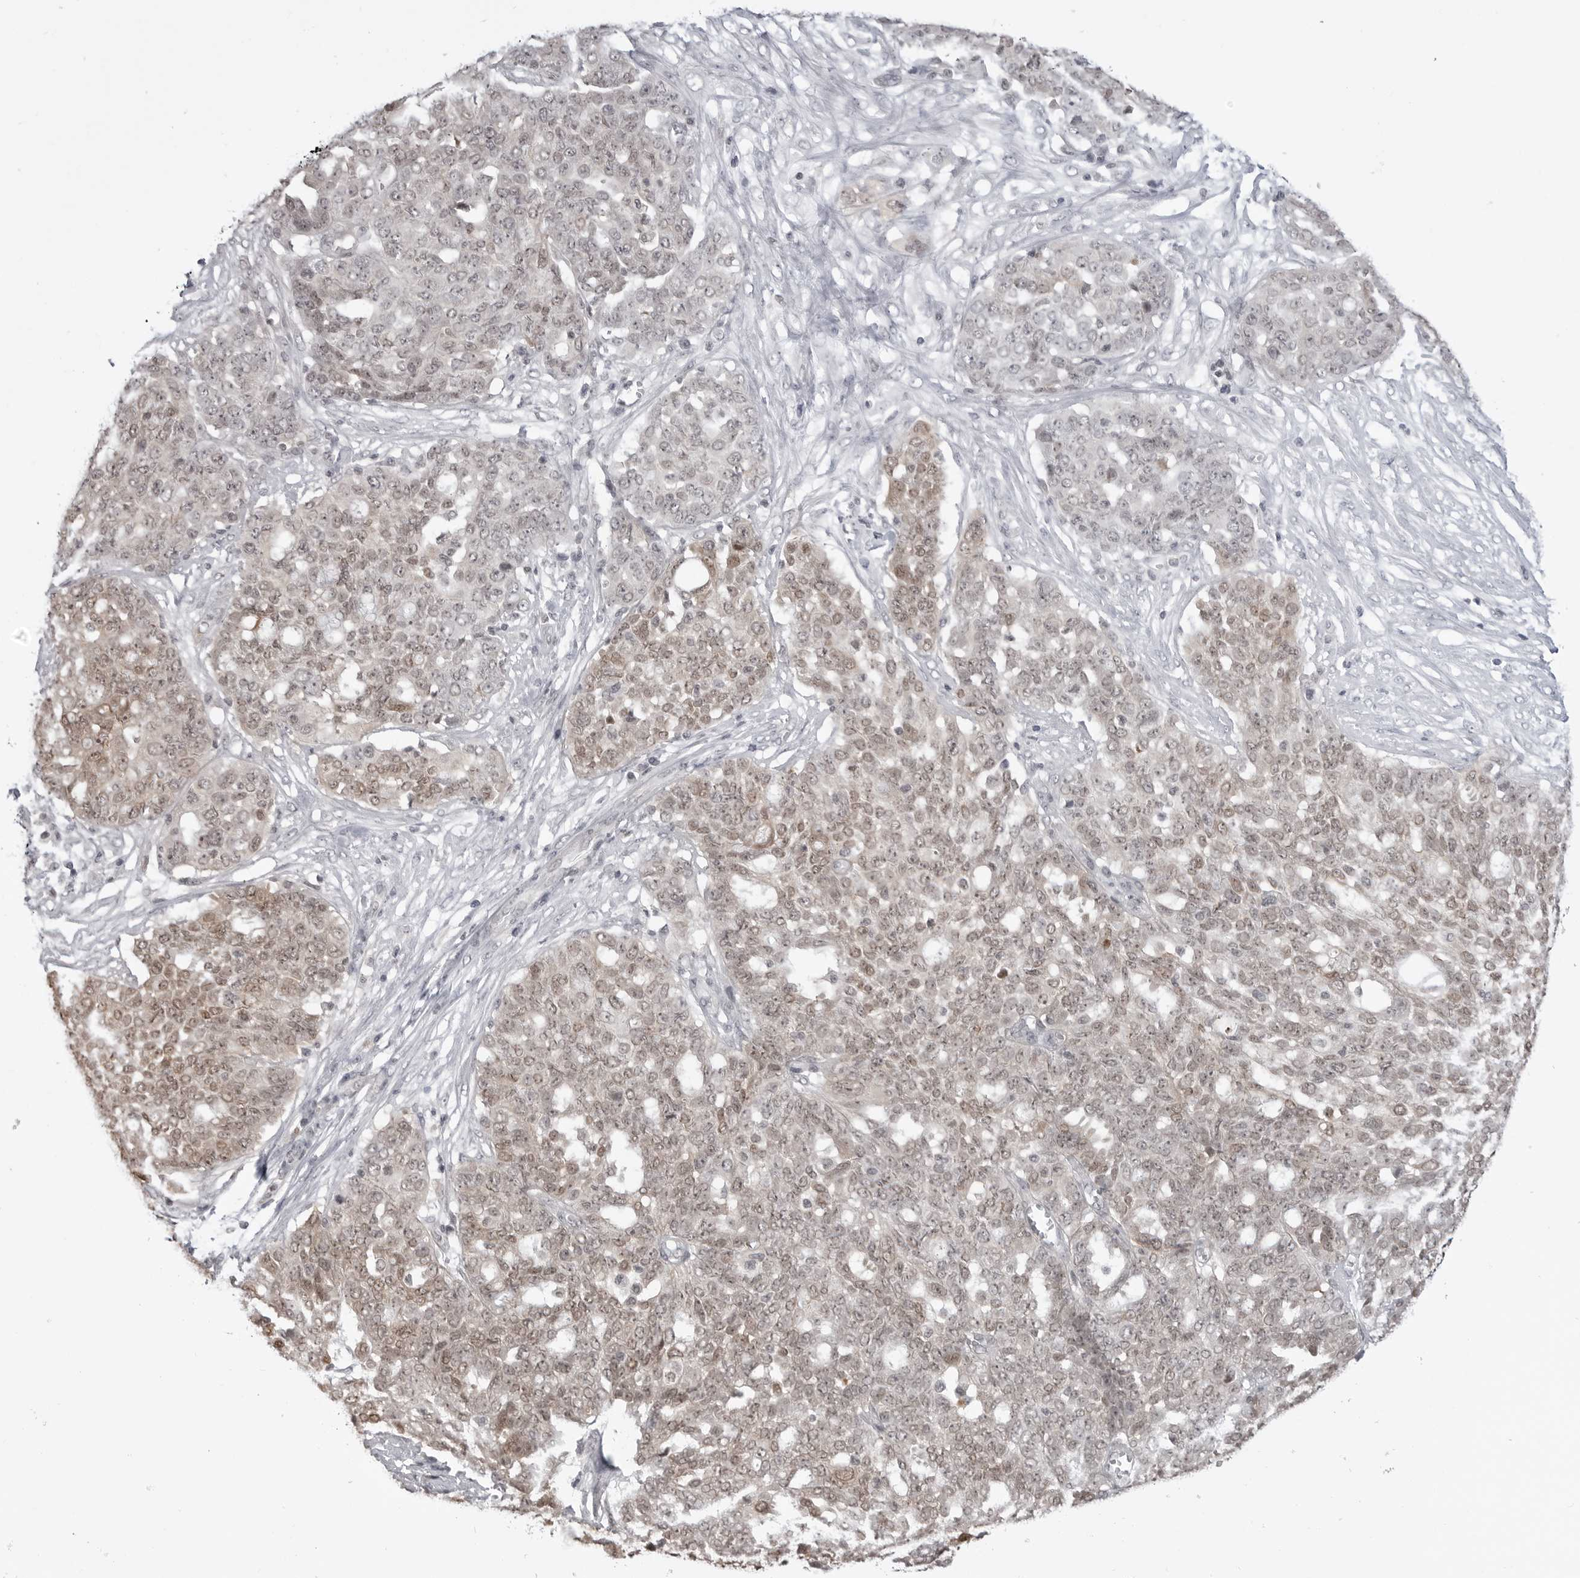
{"staining": {"intensity": "weak", "quantity": "25%-75%", "location": "cytoplasmic/membranous,nuclear"}, "tissue": "ovarian cancer", "cell_type": "Tumor cells", "image_type": "cancer", "snomed": [{"axis": "morphology", "description": "Cystadenocarcinoma, serous, NOS"}, {"axis": "topography", "description": "Soft tissue"}, {"axis": "topography", "description": "Ovary"}], "caption": "Immunohistochemical staining of human serous cystadenocarcinoma (ovarian) exhibits low levels of weak cytoplasmic/membranous and nuclear staining in approximately 25%-75% of tumor cells.", "gene": "YWHAG", "patient": {"sex": "female", "age": 57}}